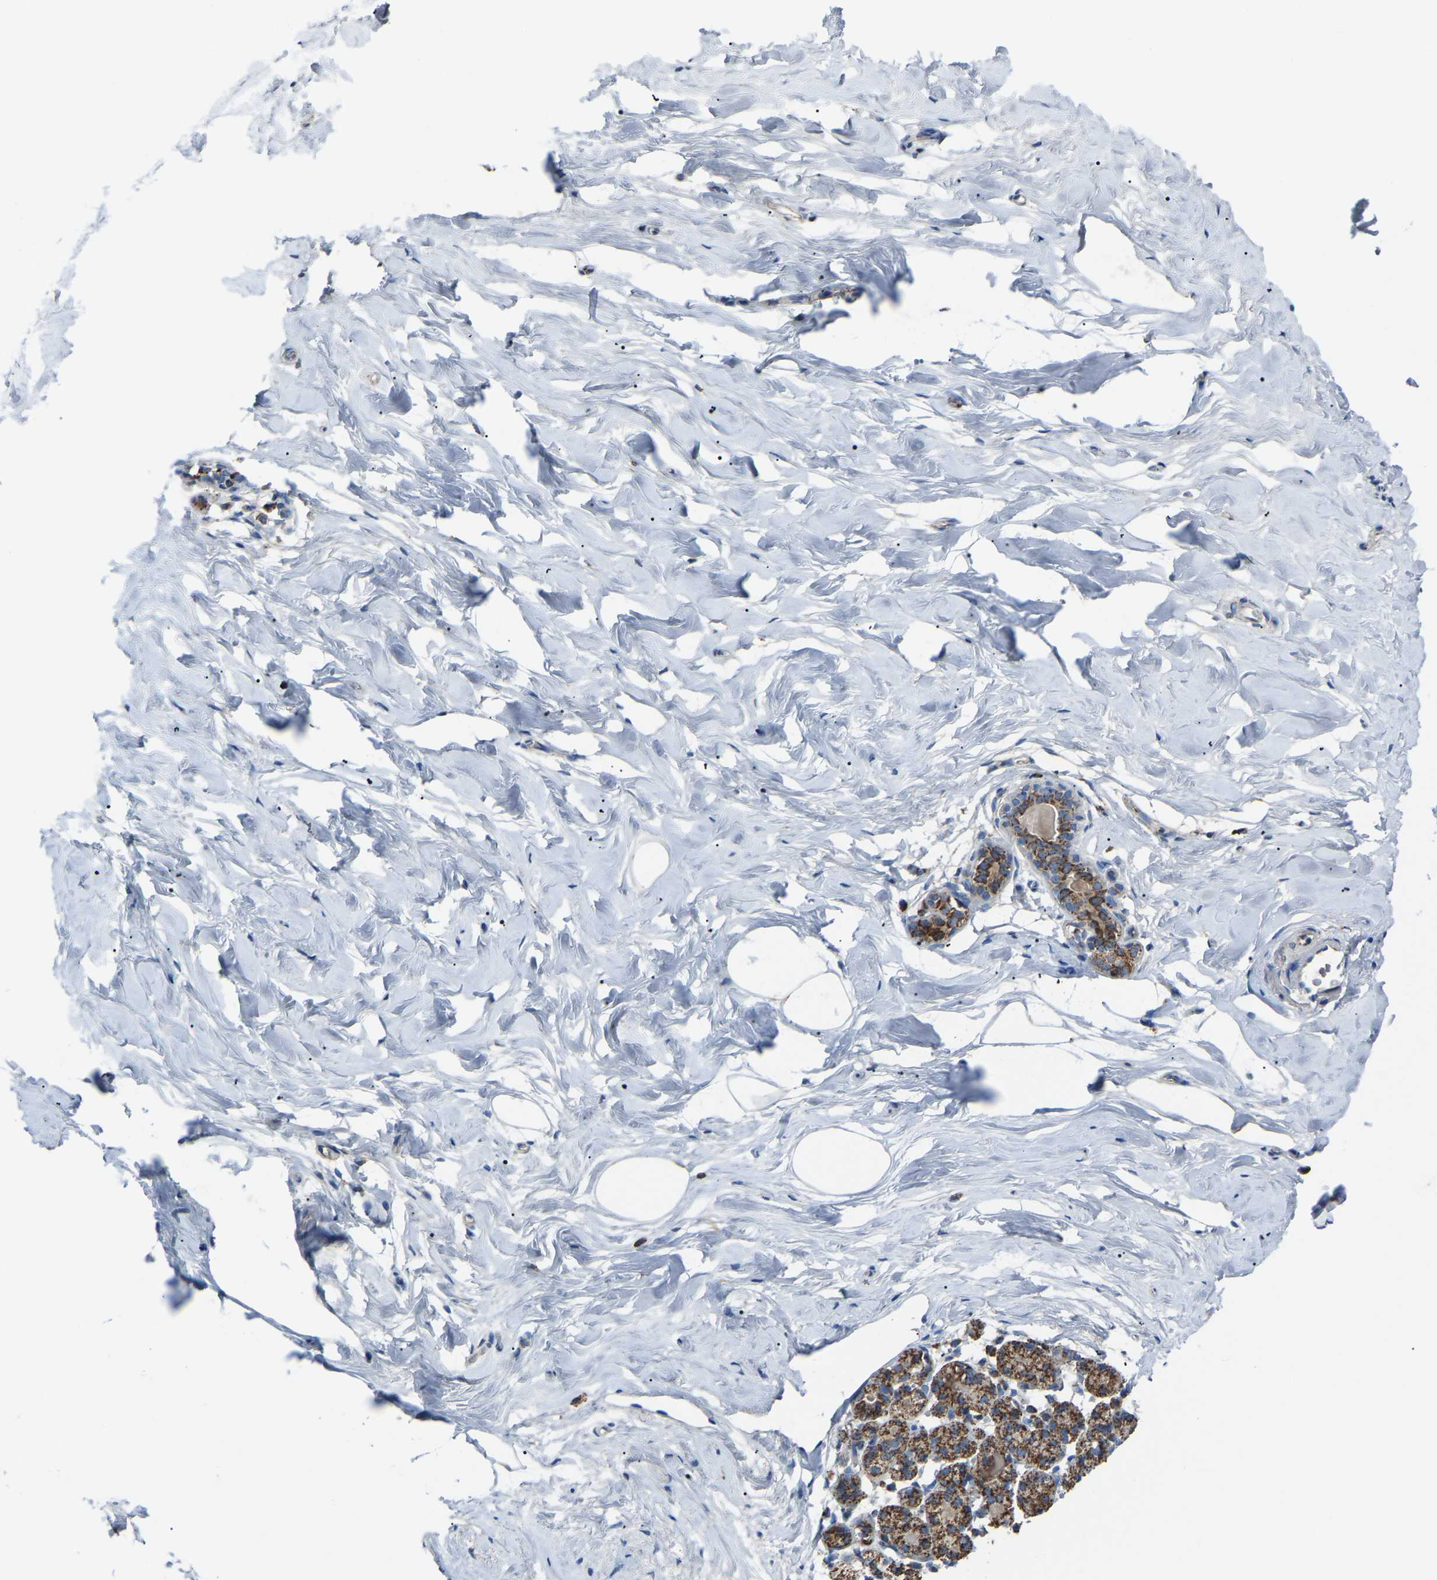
{"staining": {"intensity": "moderate", "quantity": "25%-75%", "location": "cytoplasmic/membranous"}, "tissue": "breast", "cell_type": "Adipocytes", "image_type": "normal", "snomed": [{"axis": "morphology", "description": "Normal tissue, NOS"}, {"axis": "topography", "description": "Breast"}], "caption": "This is an image of immunohistochemistry staining of normal breast, which shows moderate staining in the cytoplasmic/membranous of adipocytes.", "gene": "CANT1", "patient": {"sex": "female", "age": 62}}